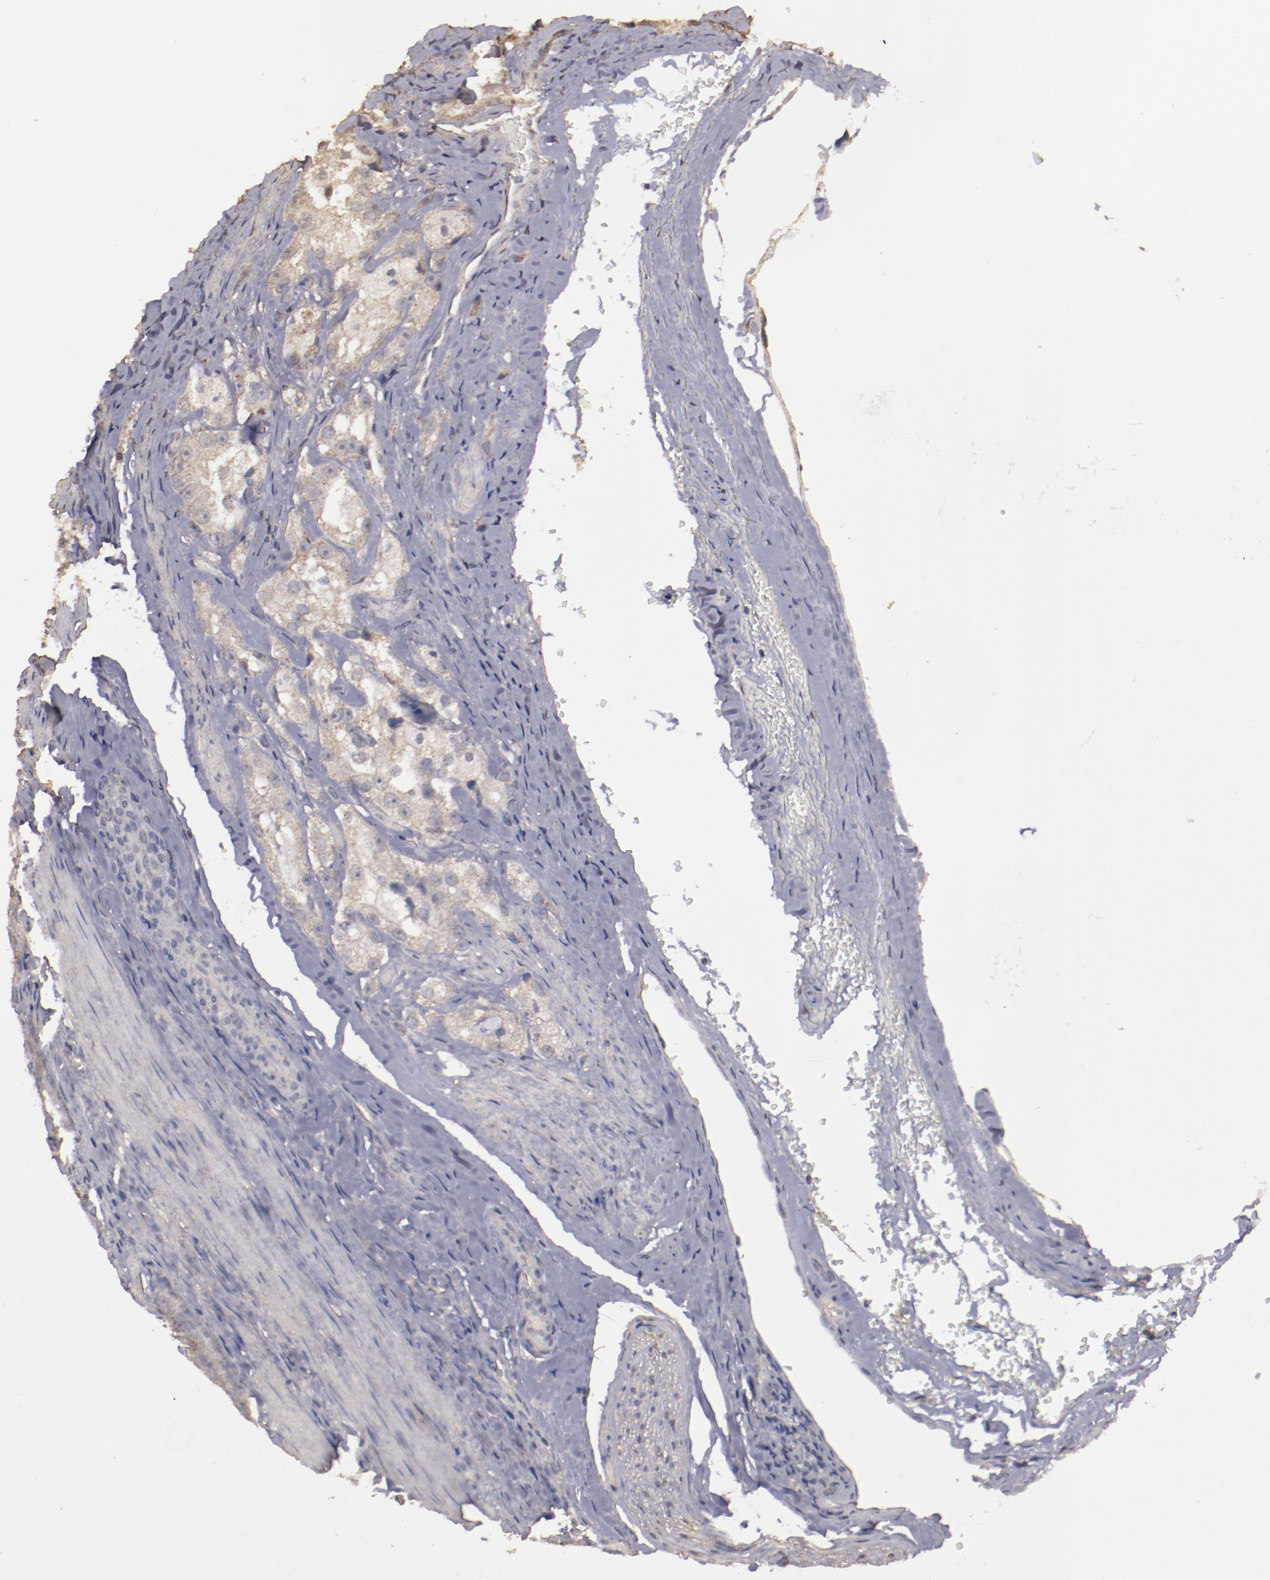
{"staining": {"intensity": "weak", "quantity": ">75%", "location": "cytoplasmic/membranous"}, "tissue": "prostate cancer", "cell_type": "Tumor cells", "image_type": "cancer", "snomed": [{"axis": "morphology", "description": "Adenocarcinoma, High grade"}, {"axis": "topography", "description": "Prostate"}], "caption": "An IHC micrograph of neoplastic tissue is shown. Protein staining in brown labels weak cytoplasmic/membranous positivity in prostate adenocarcinoma (high-grade) within tumor cells.", "gene": "FAT1", "patient": {"sex": "male", "age": 63}}